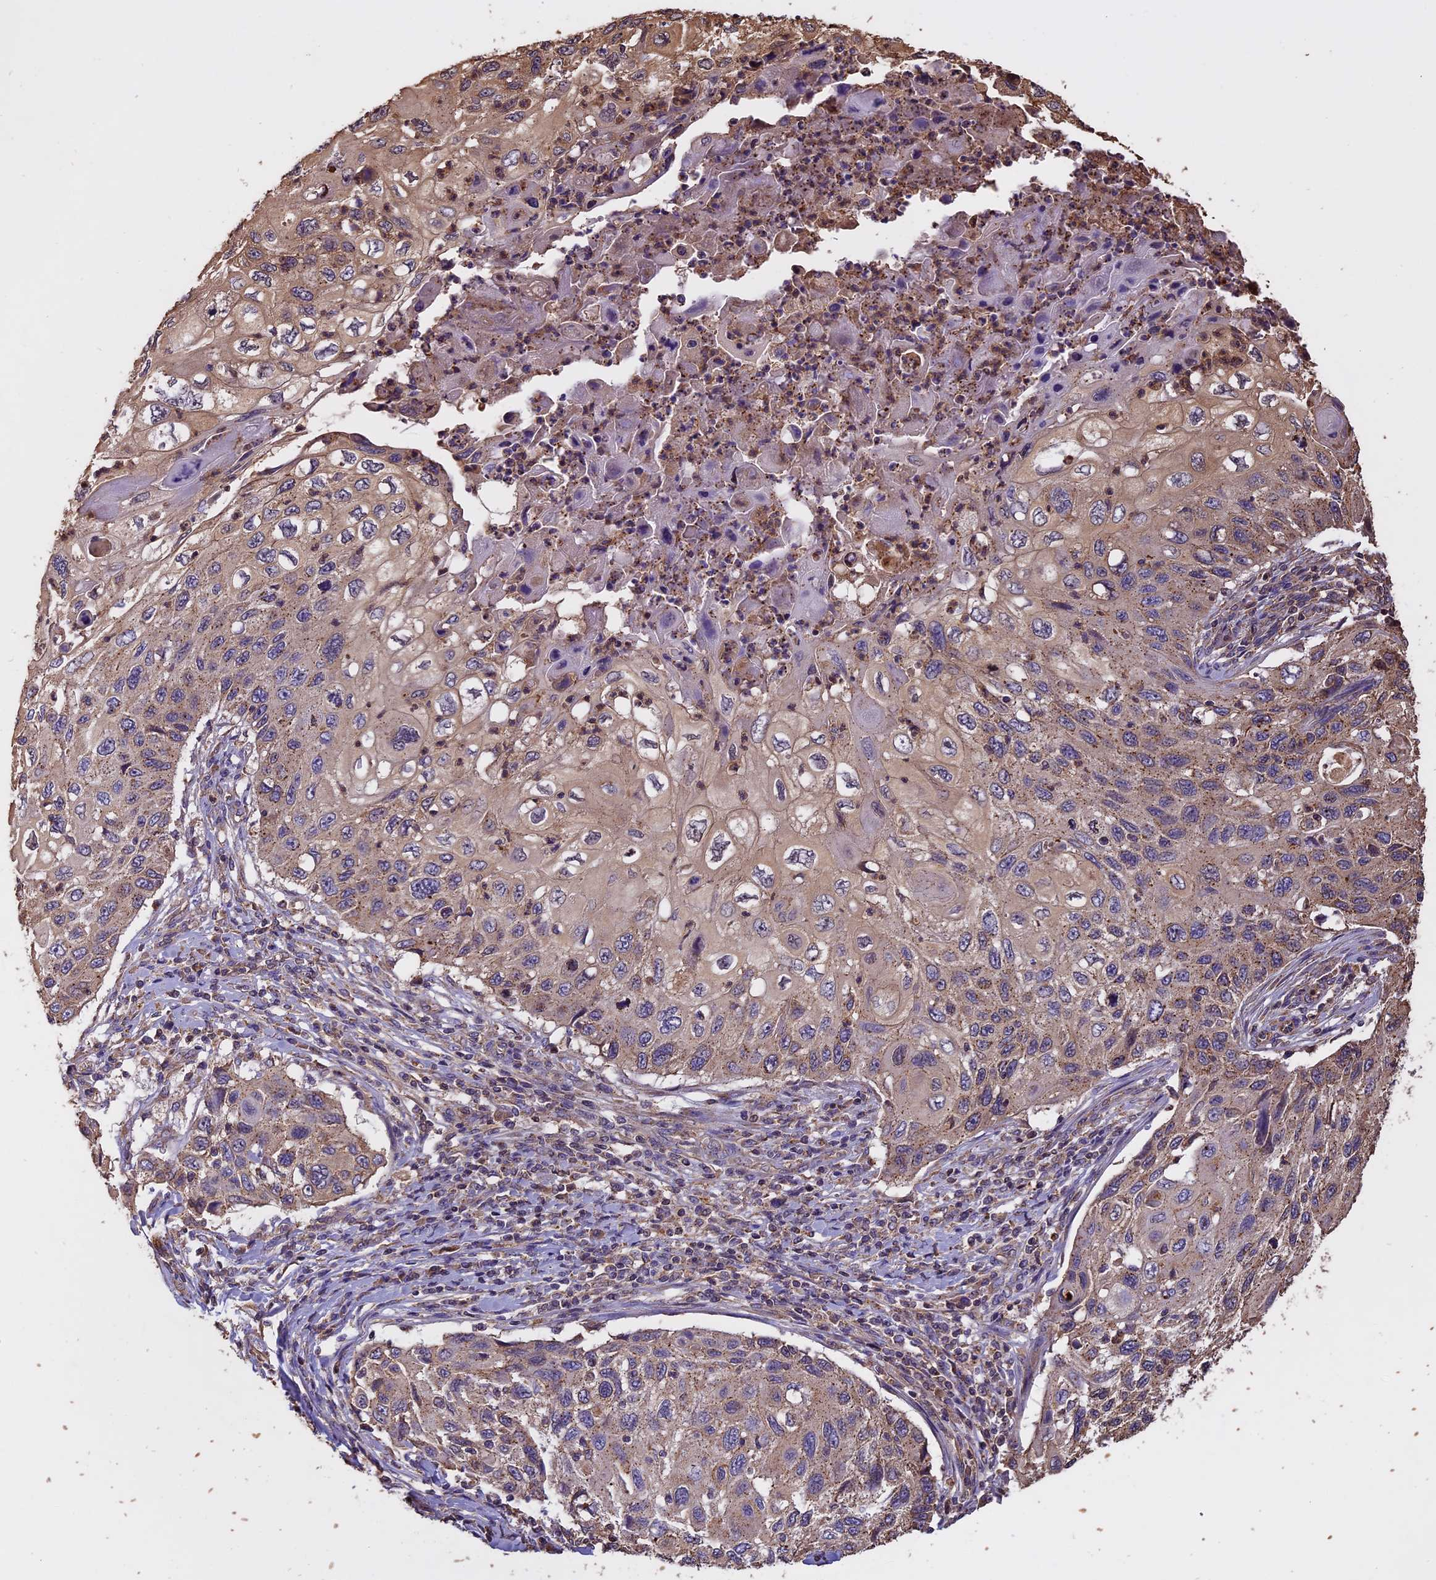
{"staining": {"intensity": "weak", "quantity": "<25%", "location": "cytoplasmic/membranous"}, "tissue": "cervical cancer", "cell_type": "Tumor cells", "image_type": "cancer", "snomed": [{"axis": "morphology", "description": "Squamous cell carcinoma, NOS"}, {"axis": "topography", "description": "Cervix"}], "caption": "High magnification brightfield microscopy of cervical cancer stained with DAB (3,3'-diaminobenzidine) (brown) and counterstained with hematoxylin (blue): tumor cells show no significant positivity. (DAB immunohistochemistry, high magnification).", "gene": "CHMP2A", "patient": {"sex": "female", "age": 70}}